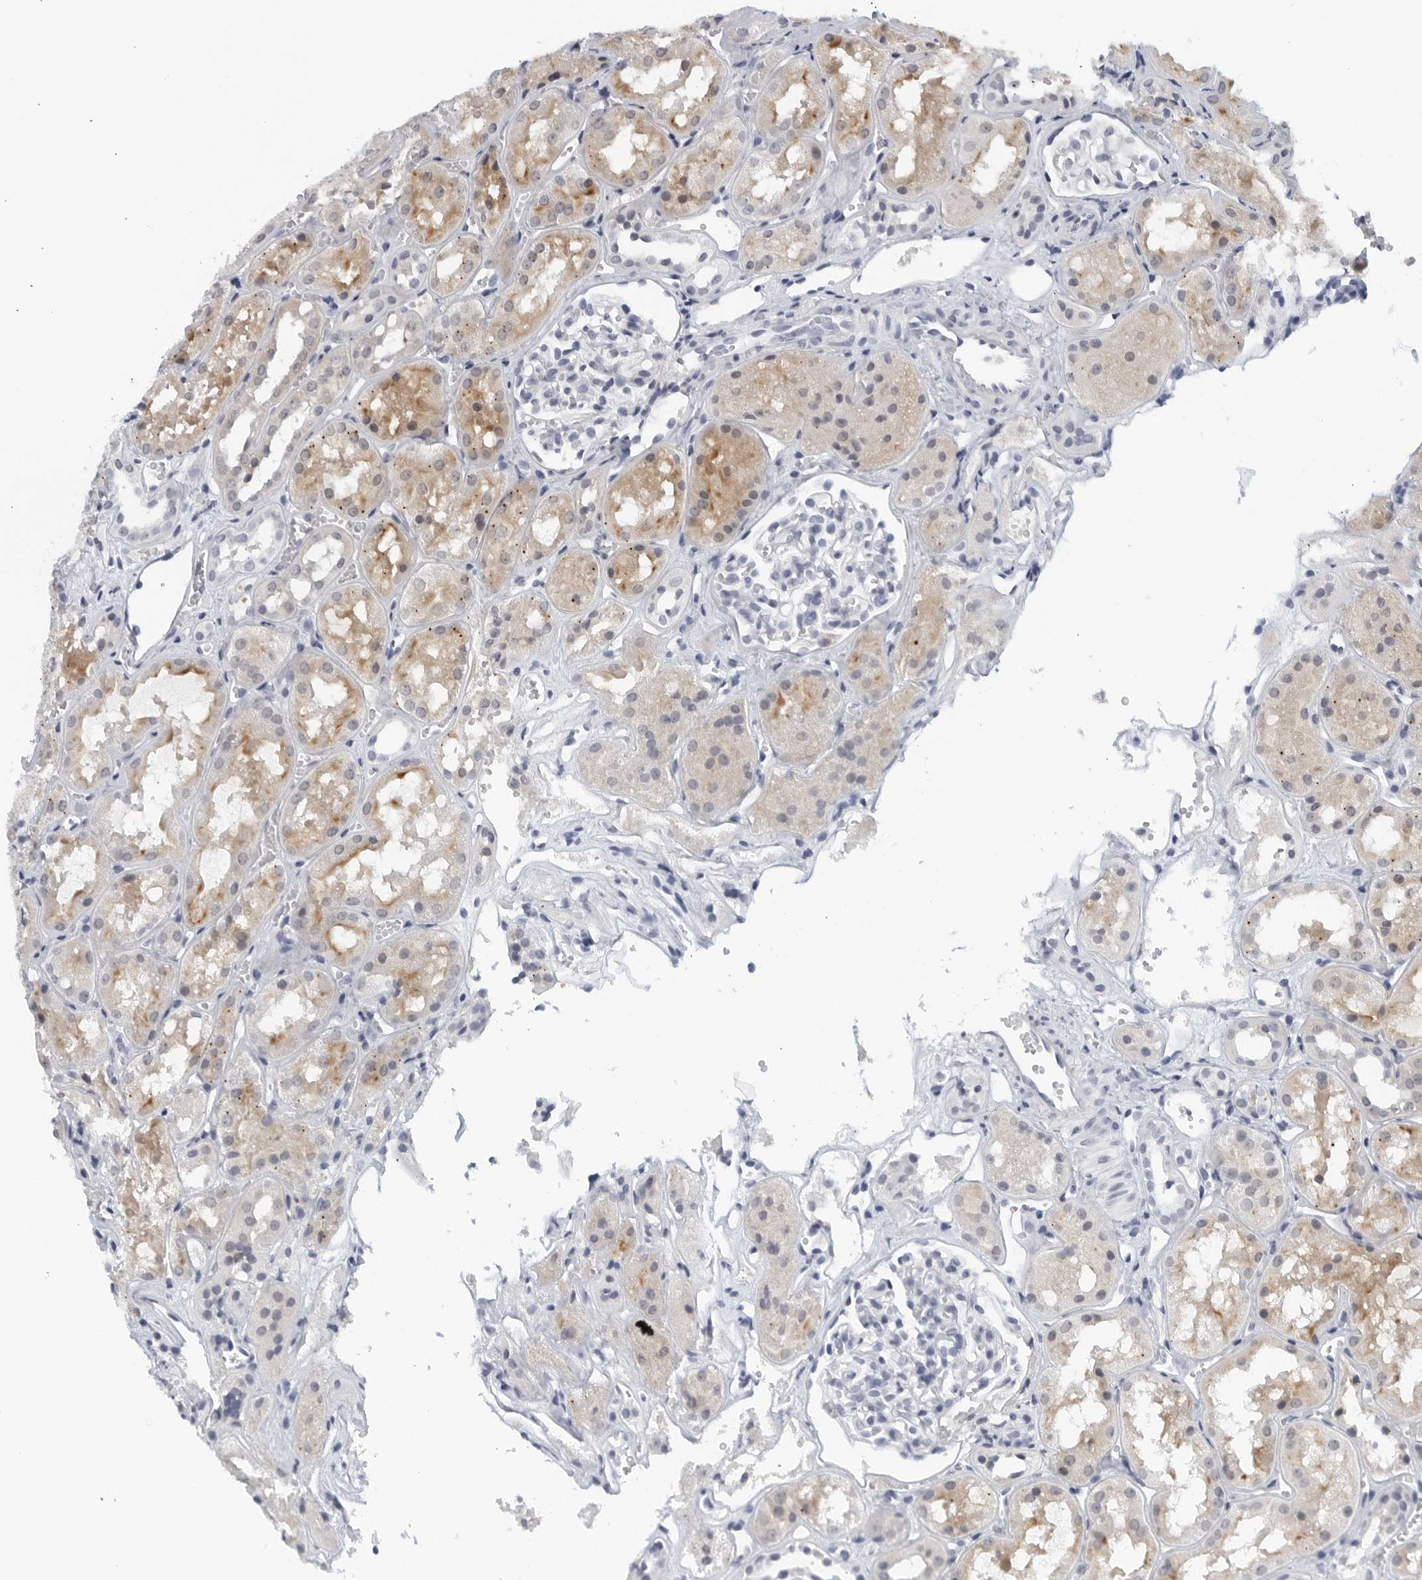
{"staining": {"intensity": "negative", "quantity": "none", "location": "none"}, "tissue": "kidney", "cell_type": "Cells in glomeruli", "image_type": "normal", "snomed": [{"axis": "morphology", "description": "Normal tissue, NOS"}, {"axis": "topography", "description": "Kidney"}], "caption": "Immunohistochemistry (IHC) of normal human kidney shows no expression in cells in glomeruli. (DAB IHC, high magnification).", "gene": "MATN1", "patient": {"sex": "male", "age": 16}}